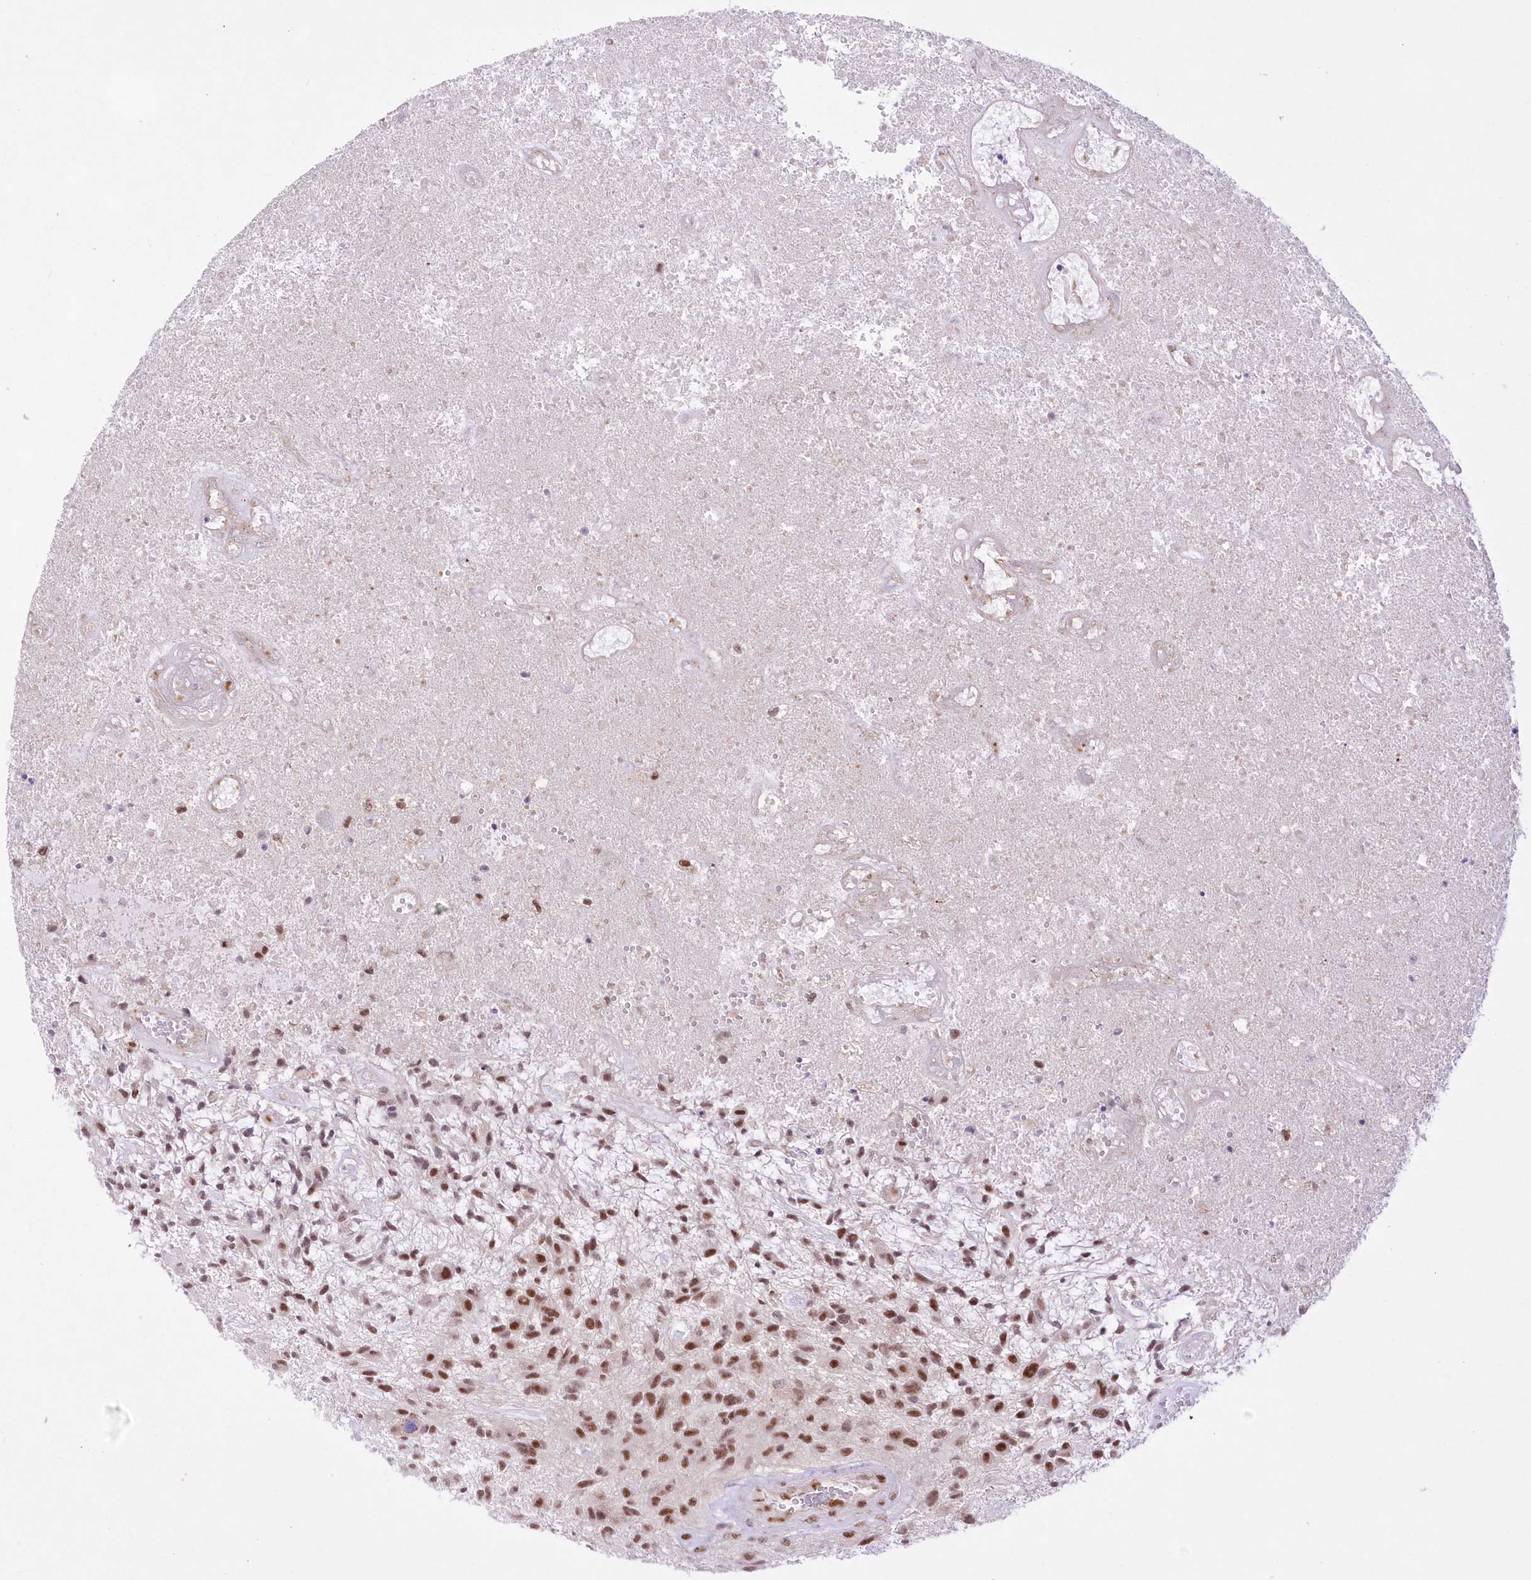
{"staining": {"intensity": "moderate", "quantity": ">75%", "location": "nuclear"}, "tissue": "glioma", "cell_type": "Tumor cells", "image_type": "cancer", "snomed": [{"axis": "morphology", "description": "Glioma, malignant, High grade"}, {"axis": "topography", "description": "Brain"}], "caption": "Tumor cells display moderate nuclear staining in approximately >75% of cells in malignant high-grade glioma.", "gene": "NSUN2", "patient": {"sex": "male", "age": 47}}